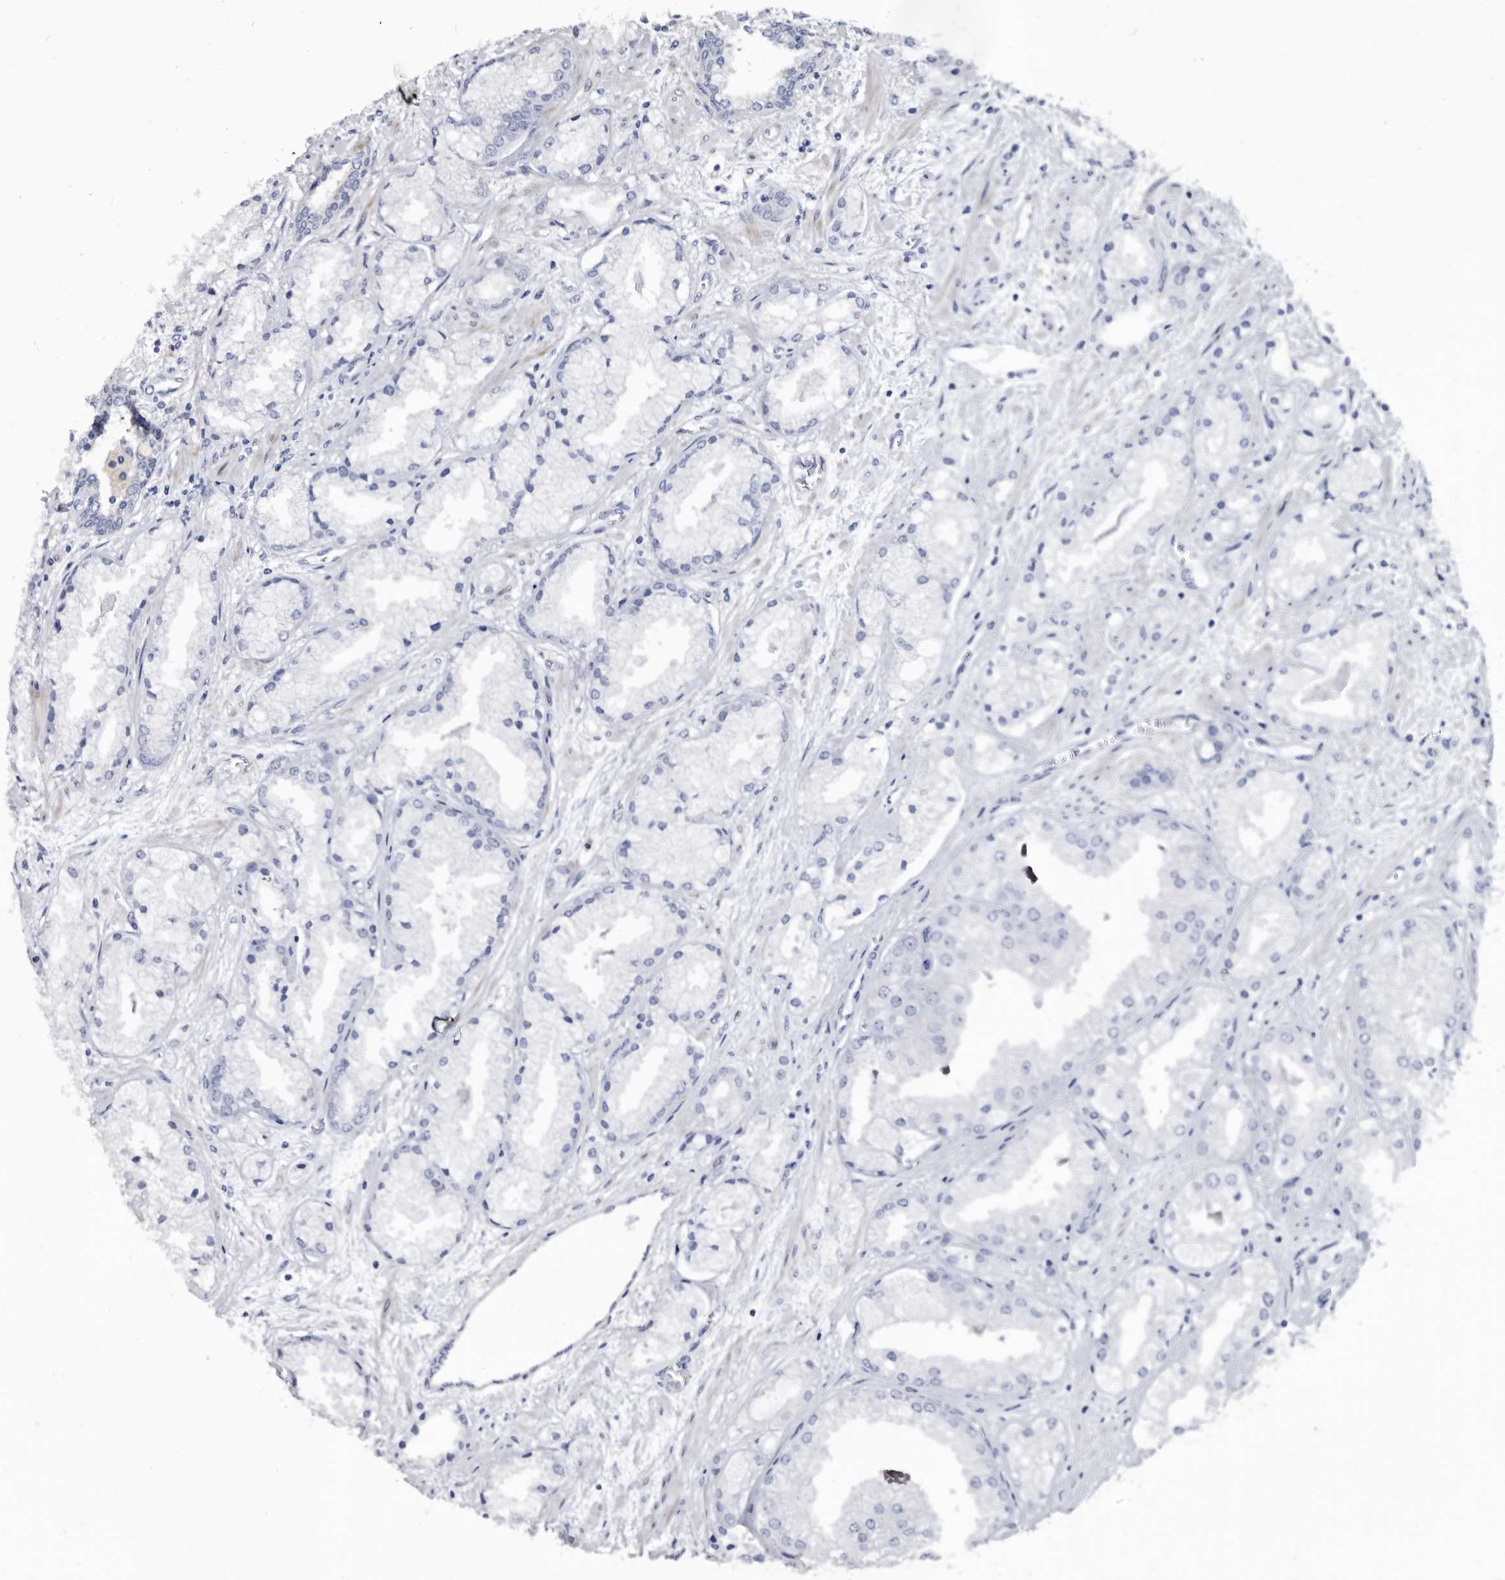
{"staining": {"intensity": "negative", "quantity": "none", "location": "none"}, "tissue": "prostate cancer", "cell_type": "Tumor cells", "image_type": "cancer", "snomed": [{"axis": "morphology", "description": "Adenocarcinoma, High grade"}, {"axis": "topography", "description": "Prostate"}], "caption": "A high-resolution photomicrograph shows immunohistochemistry (IHC) staining of prostate adenocarcinoma (high-grade), which reveals no significant staining in tumor cells.", "gene": "PROM1", "patient": {"sex": "male", "age": 50}}